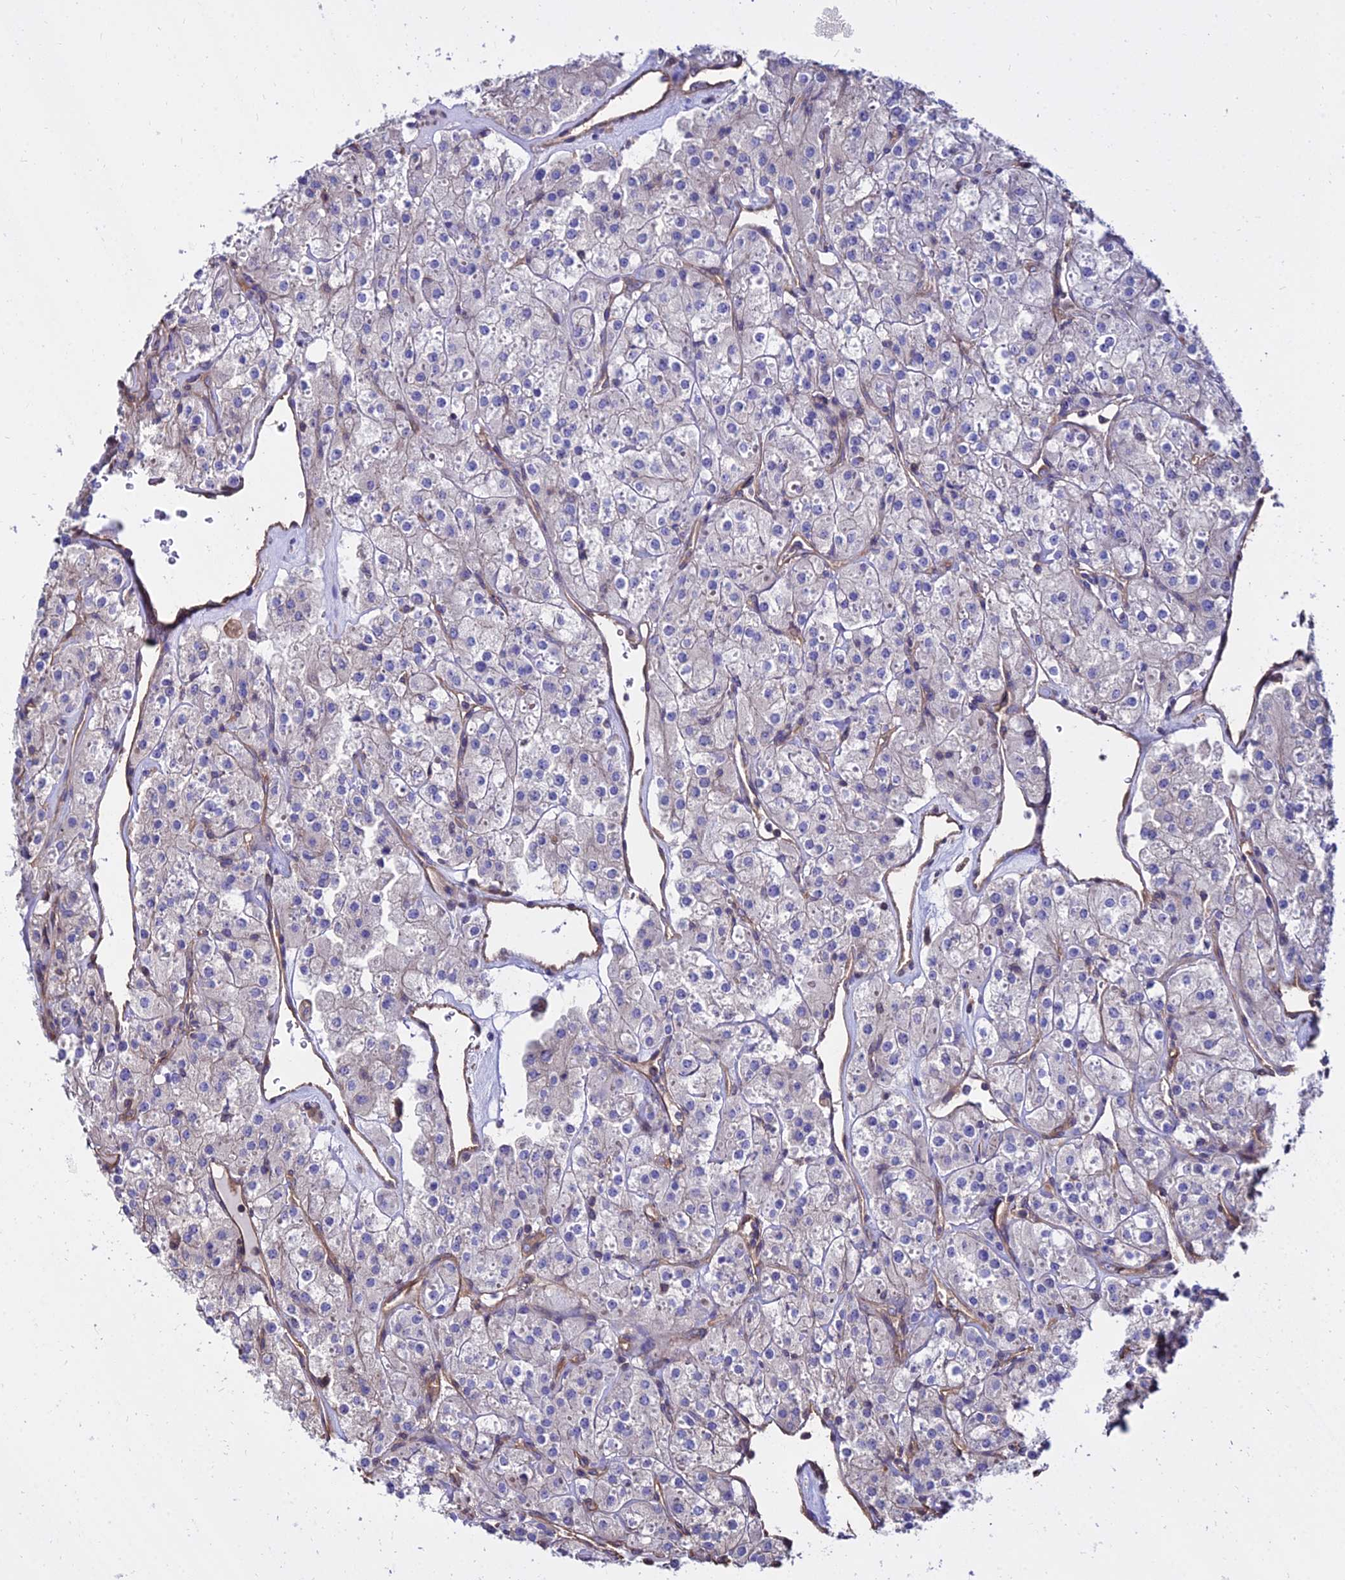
{"staining": {"intensity": "negative", "quantity": "none", "location": "none"}, "tissue": "renal cancer", "cell_type": "Tumor cells", "image_type": "cancer", "snomed": [{"axis": "morphology", "description": "Adenocarcinoma, NOS"}, {"axis": "topography", "description": "Kidney"}], "caption": "Tumor cells are negative for protein expression in human renal adenocarcinoma.", "gene": "CALM2", "patient": {"sex": "male", "age": 77}}